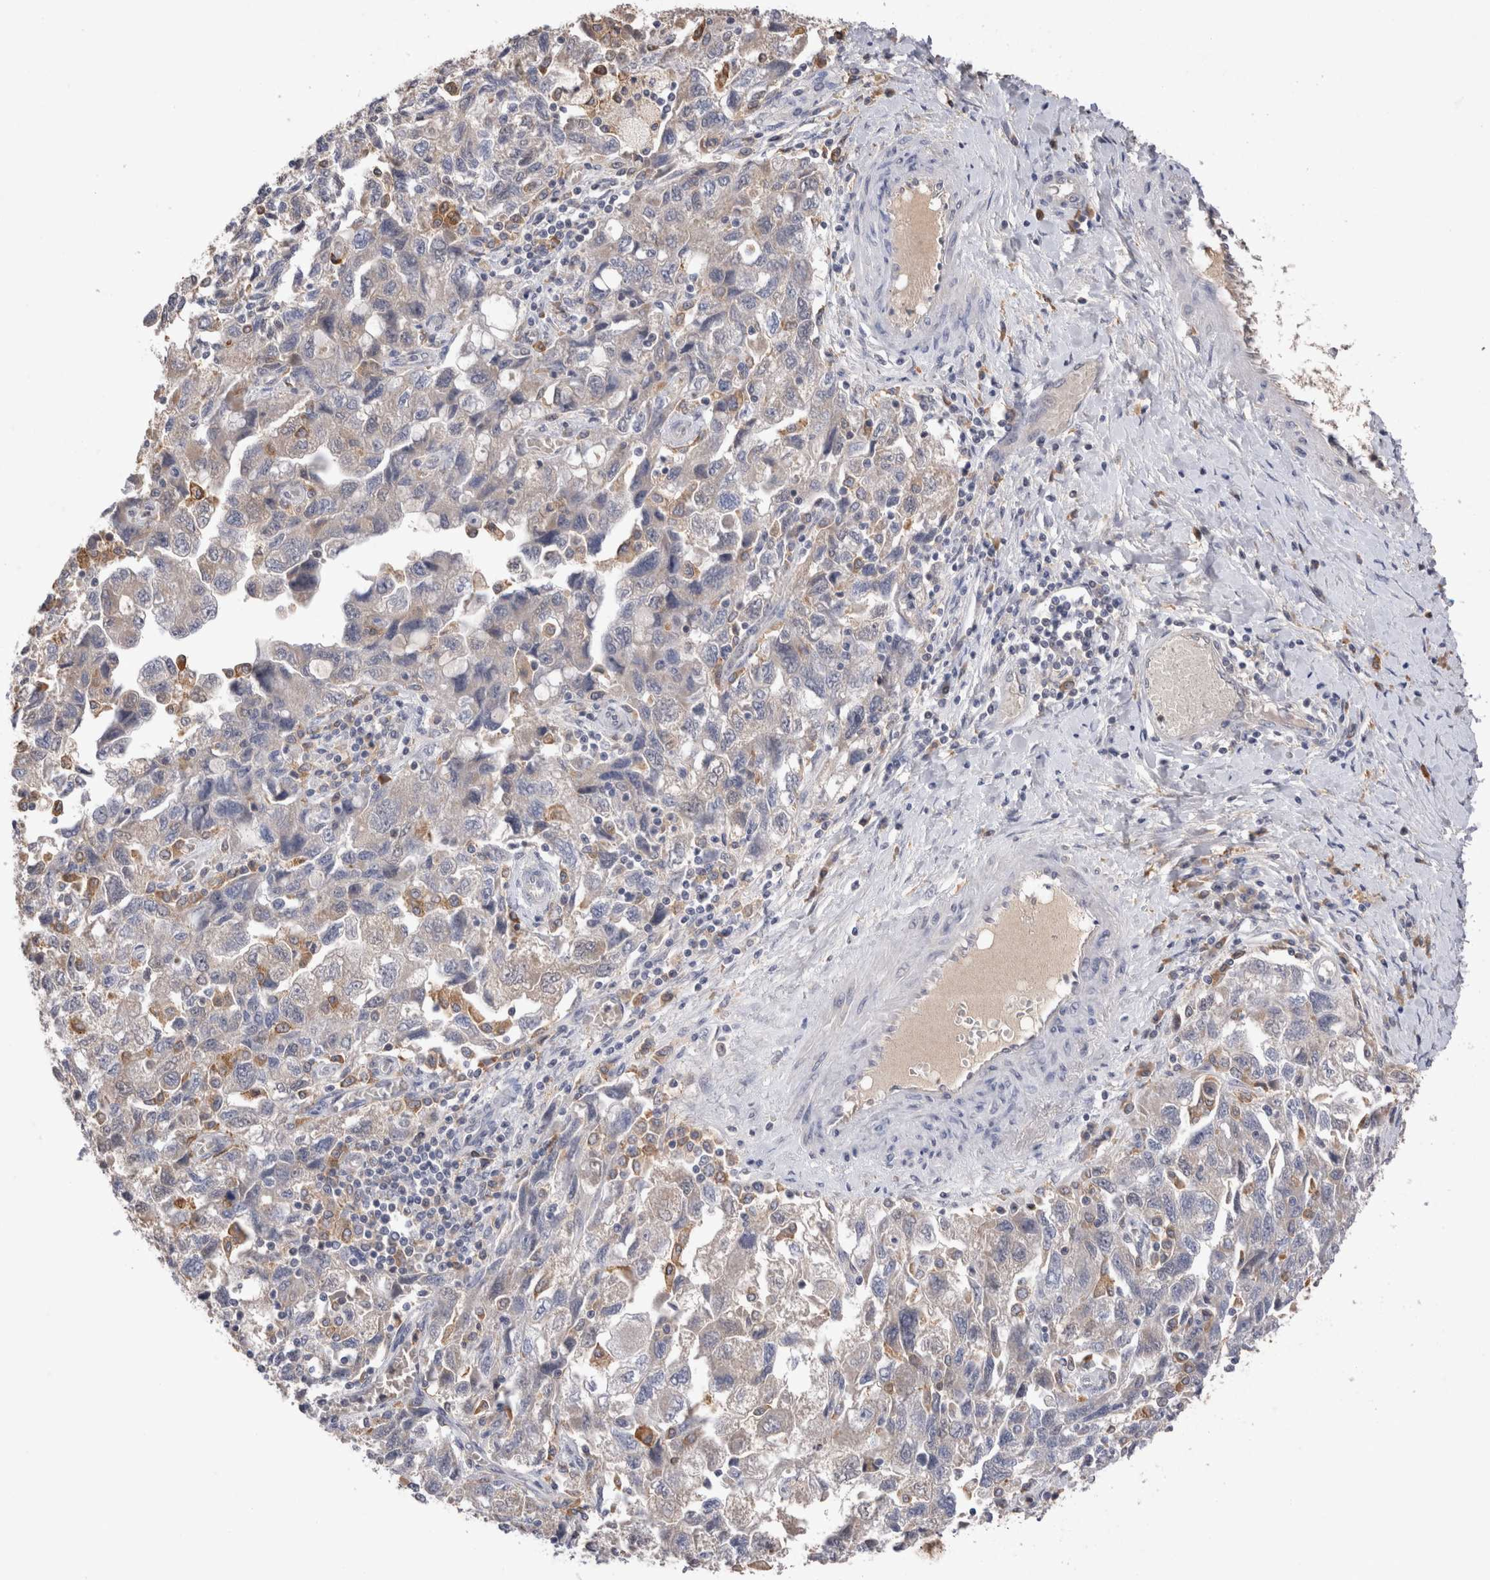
{"staining": {"intensity": "negative", "quantity": "none", "location": "none"}, "tissue": "ovarian cancer", "cell_type": "Tumor cells", "image_type": "cancer", "snomed": [{"axis": "morphology", "description": "Carcinoma, NOS"}, {"axis": "morphology", "description": "Cystadenocarcinoma, serous, NOS"}, {"axis": "topography", "description": "Ovary"}], "caption": "Immunohistochemistry image of neoplastic tissue: human carcinoma (ovarian) stained with DAB (3,3'-diaminobenzidine) displays no significant protein expression in tumor cells.", "gene": "VSIG4", "patient": {"sex": "female", "age": 69}}